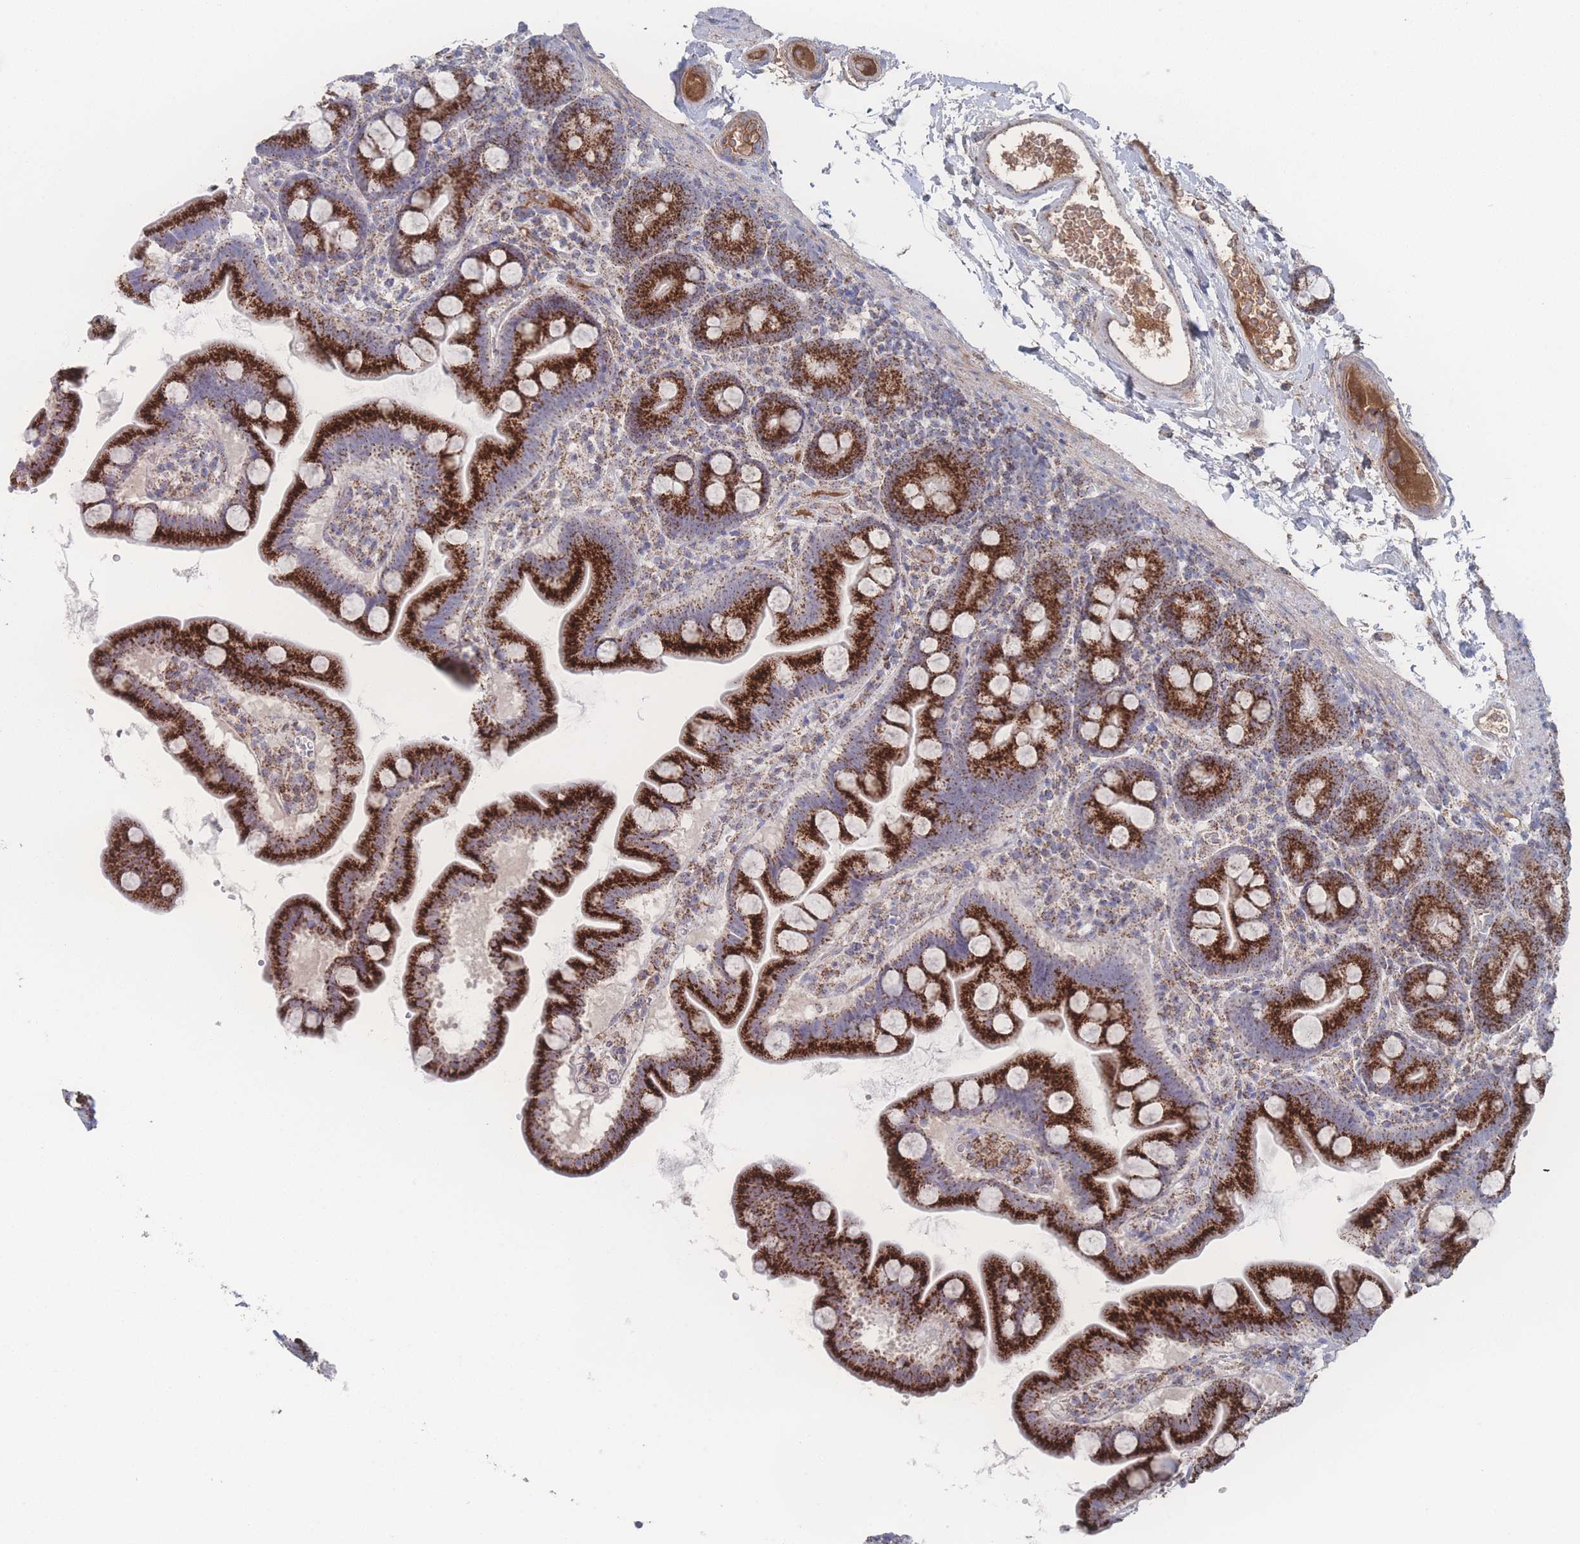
{"staining": {"intensity": "strong", "quantity": ">75%", "location": "cytoplasmic/membranous"}, "tissue": "small intestine", "cell_type": "Glandular cells", "image_type": "normal", "snomed": [{"axis": "morphology", "description": "Normal tissue, NOS"}, {"axis": "topography", "description": "Small intestine"}], "caption": "Strong cytoplasmic/membranous staining is seen in approximately >75% of glandular cells in unremarkable small intestine. Using DAB (3,3'-diaminobenzidine) (brown) and hematoxylin (blue) stains, captured at high magnification using brightfield microscopy.", "gene": "PEX14", "patient": {"sex": "female", "age": 68}}